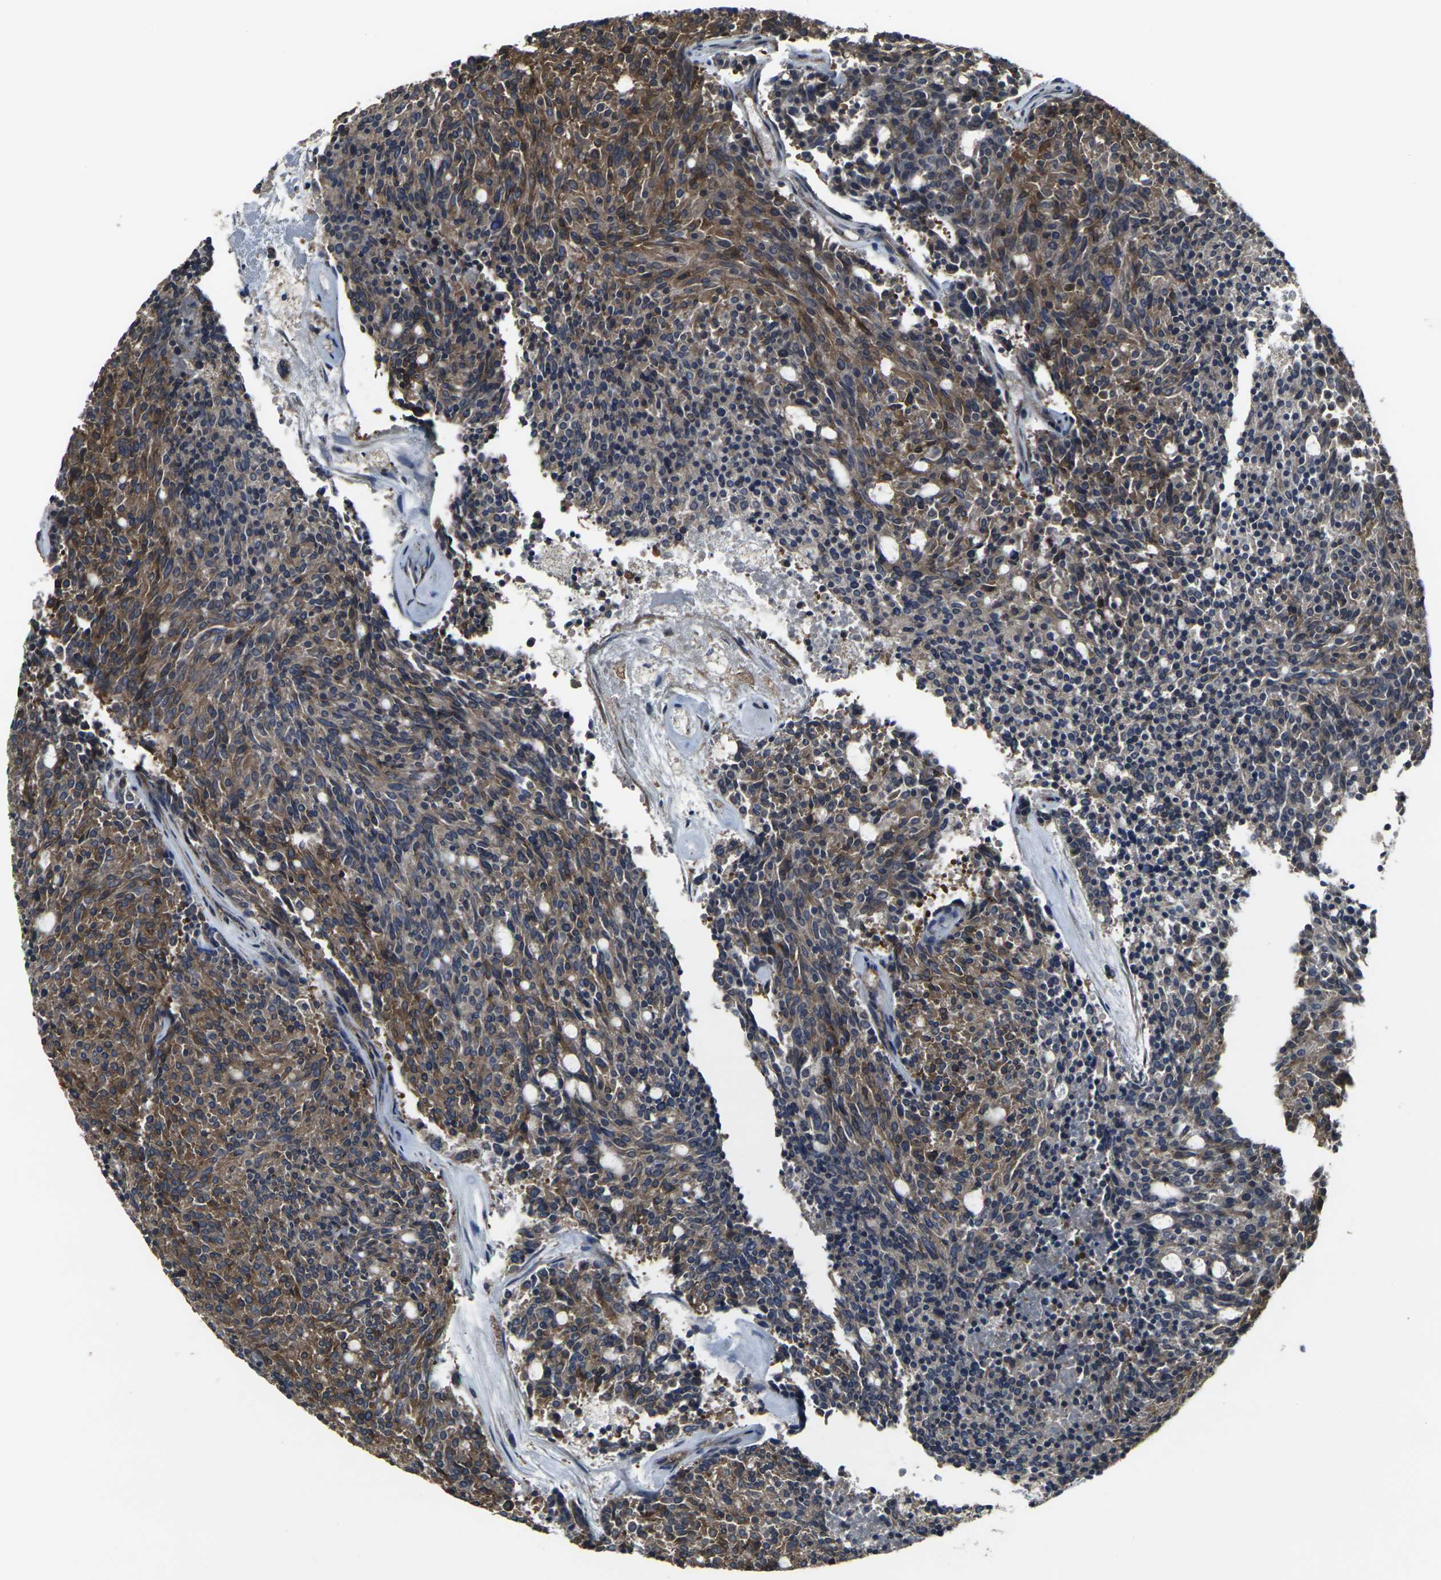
{"staining": {"intensity": "moderate", "quantity": ">75%", "location": "cytoplasmic/membranous"}, "tissue": "carcinoid", "cell_type": "Tumor cells", "image_type": "cancer", "snomed": [{"axis": "morphology", "description": "Carcinoid, malignant, NOS"}, {"axis": "topography", "description": "Pancreas"}], "caption": "Immunohistochemical staining of human malignant carcinoid shows medium levels of moderate cytoplasmic/membranous protein staining in about >75% of tumor cells.", "gene": "PRKACB", "patient": {"sex": "female", "age": 54}}